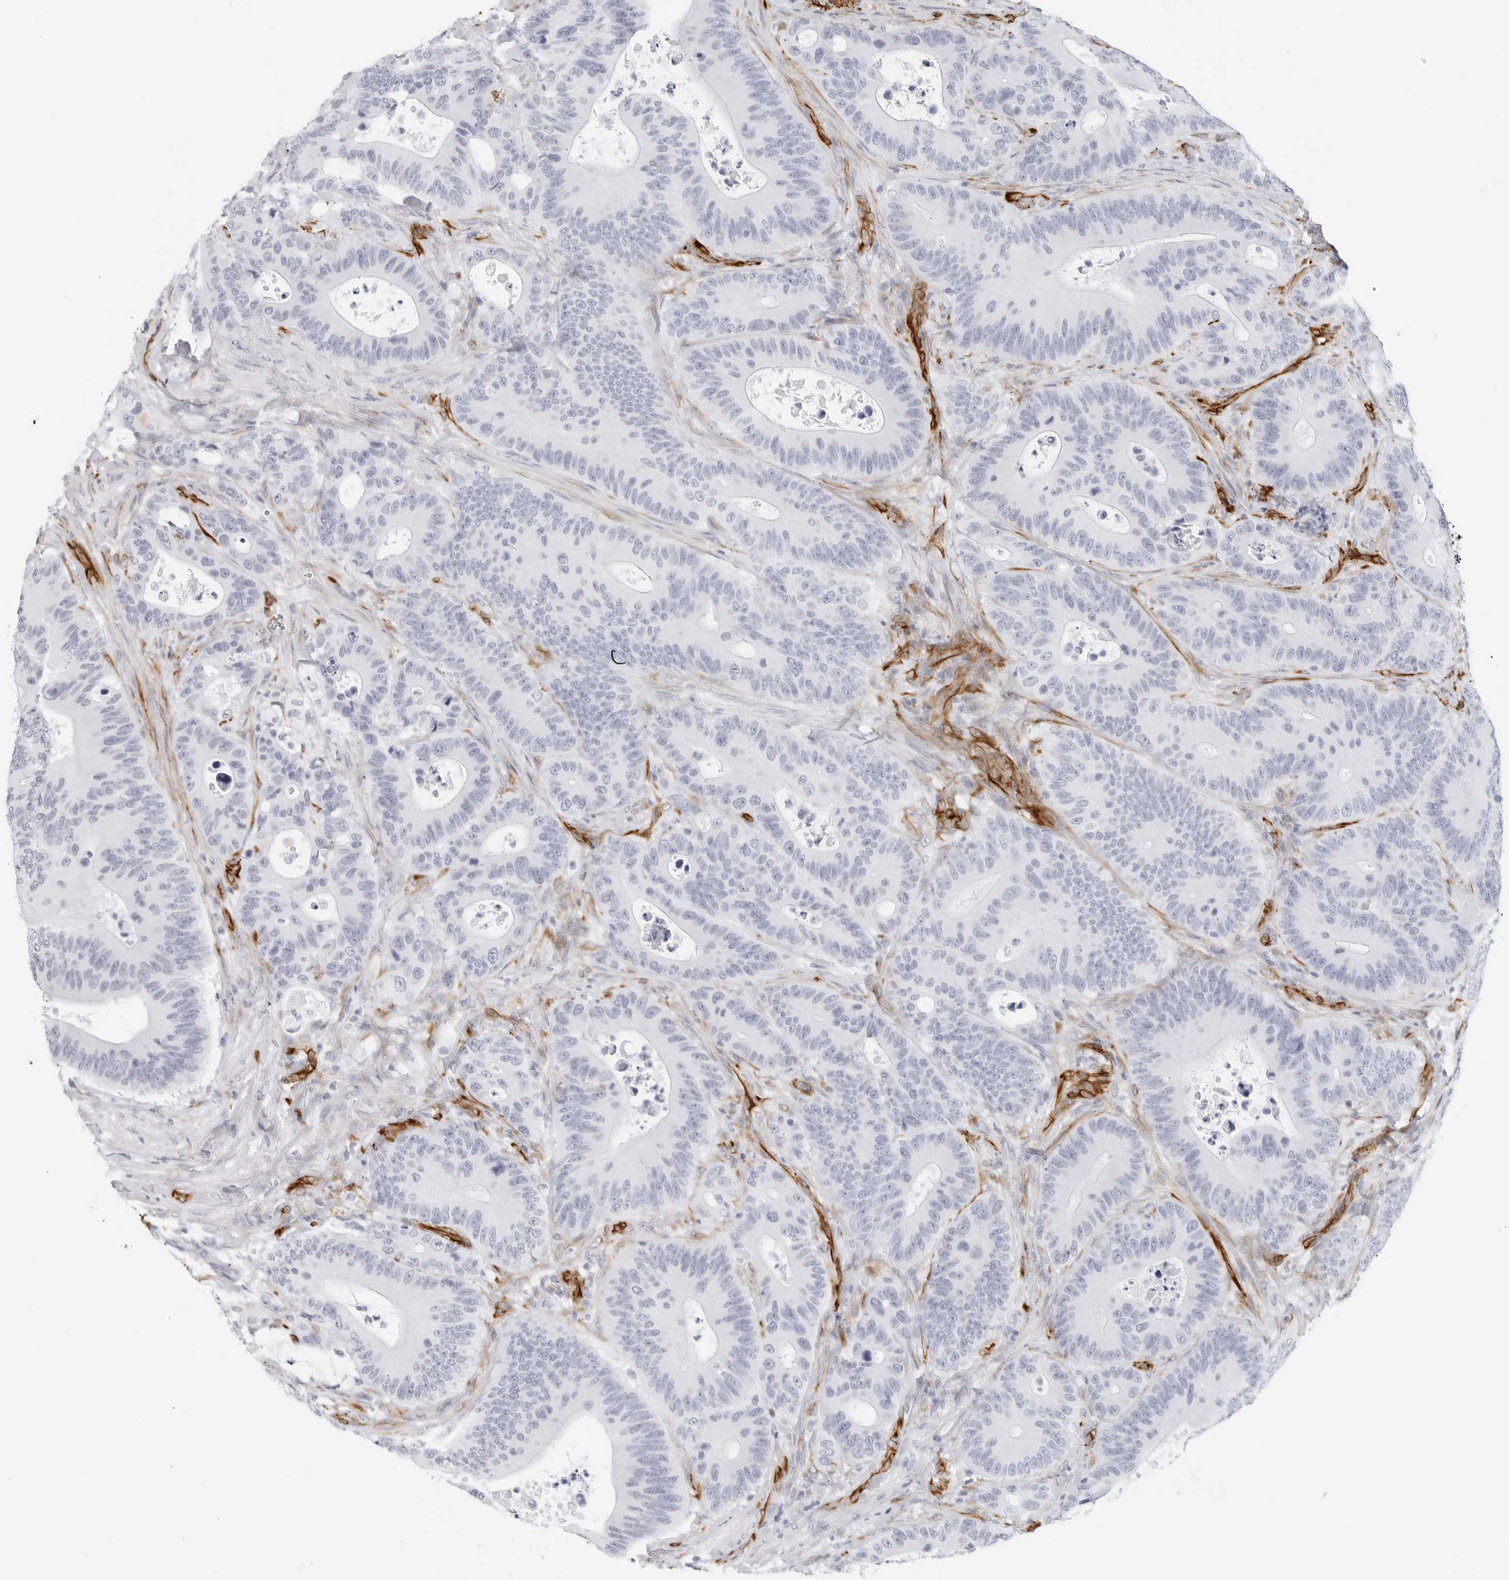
{"staining": {"intensity": "negative", "quantity": "none", "location": "none"}, "tissue": "colorectal cancer", "cell_type": "Tumor cells", "image_type": "cancer", "snomed": [{"axis": "morphology", "description": "Adenocarcinoma, NOS"}, {"axis": "topography", "description": "Colon"}], "caption": "Image shows no significant protein expression in tumor cells of adenocarcinoma (colorectal).", "gene": "NES", "patient": {"sex": "male", "age": 83}}